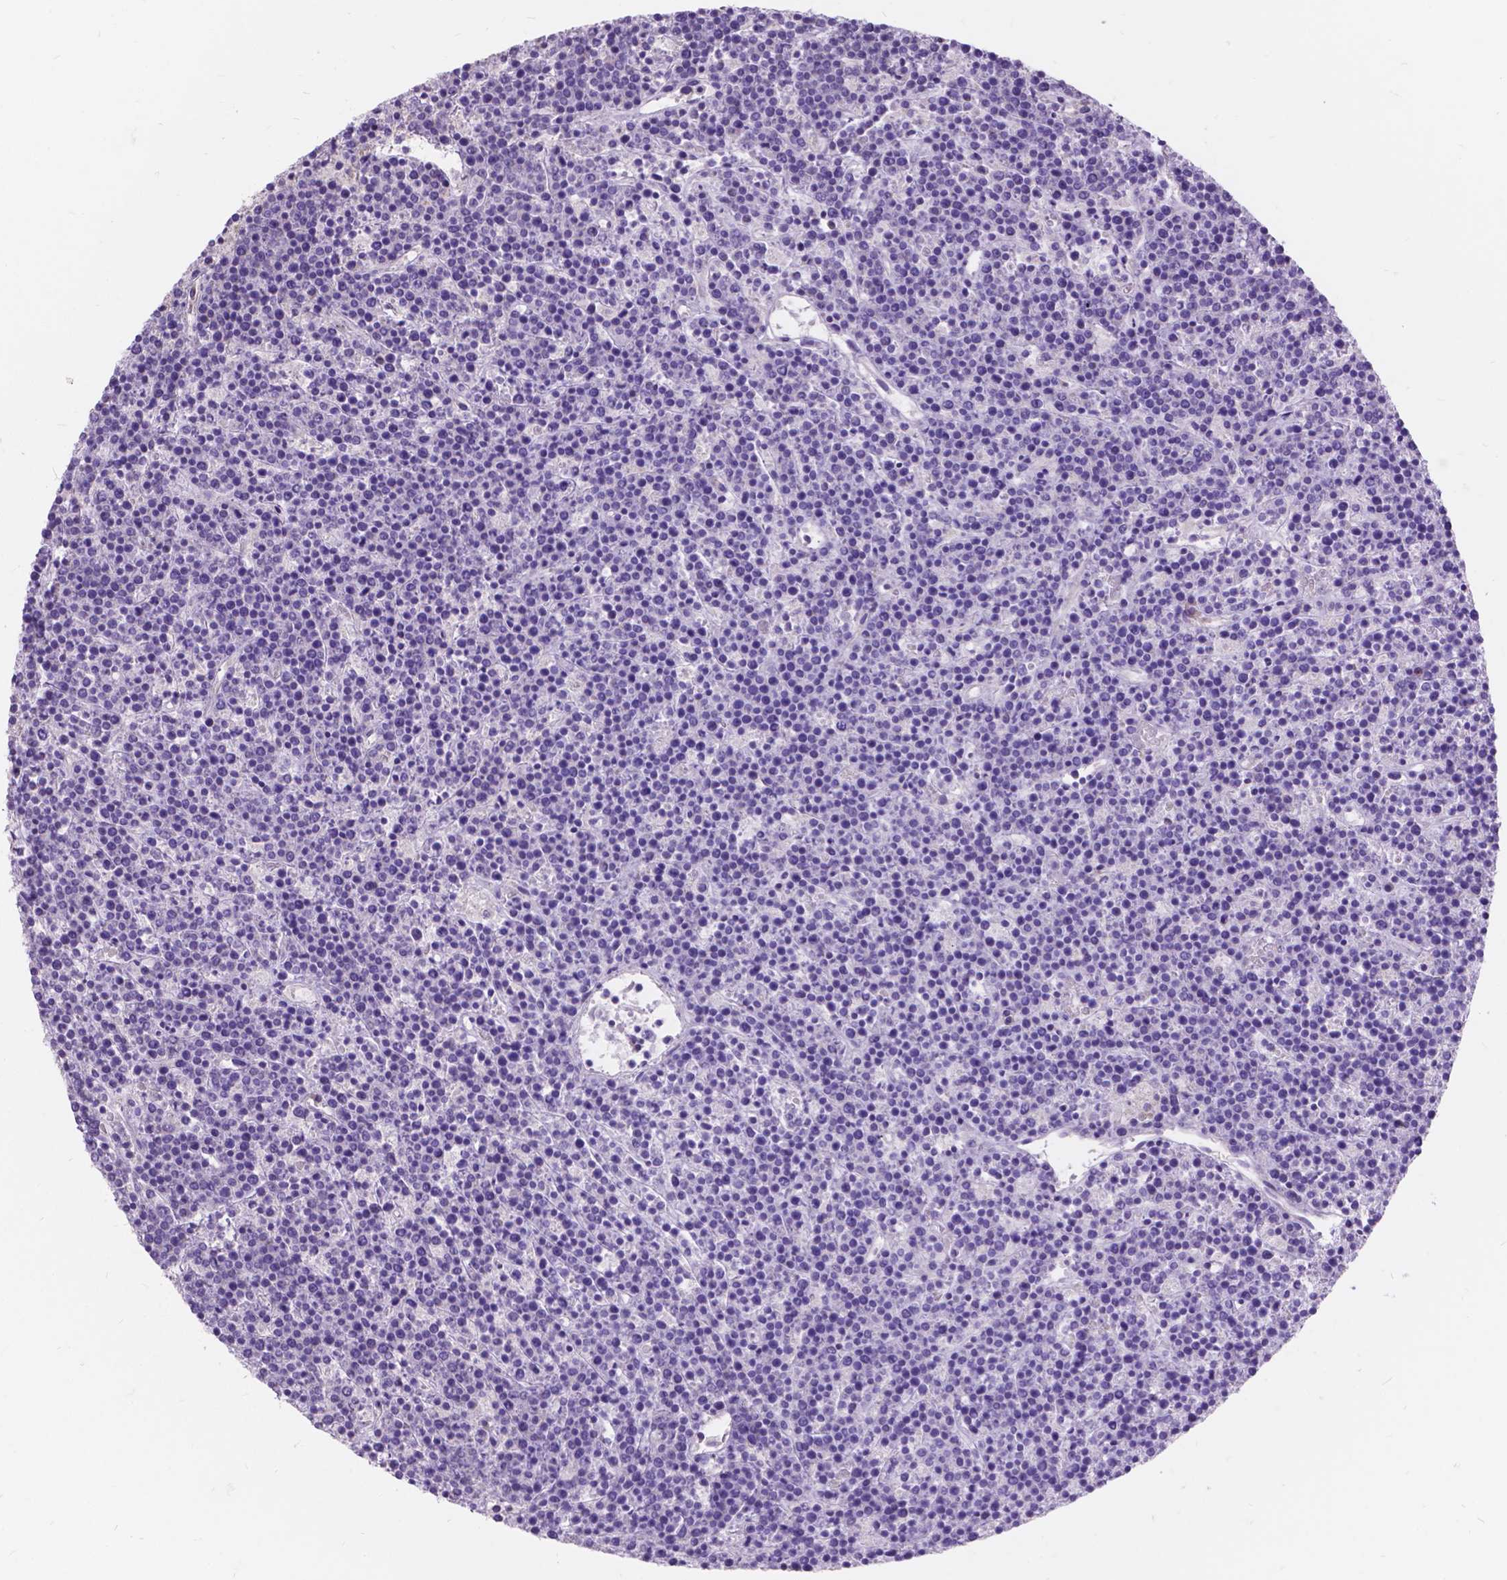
{"staining": {"intensity": "negative", "quantity": "none", "location": "none"}, "tissue": "lymphoma", "cell_type": "Tumor cells", "image_type": "cancer", "snomed": [{"axis": "morphology", "description": "Malignant lymphoma, non-Hodgkin's type, High grade"}, {"axis": "topography", "description": "Ovary"}], "caption": "DAB (3,3'-diaminobenzidine) immunohistochemical staining of high-grade malignant lymphoma, non-Hodgkin's type exhibits no significant expression in tumor cells.", "gene": "MYH14", "patient": {"sex": "female", "age": 56}}